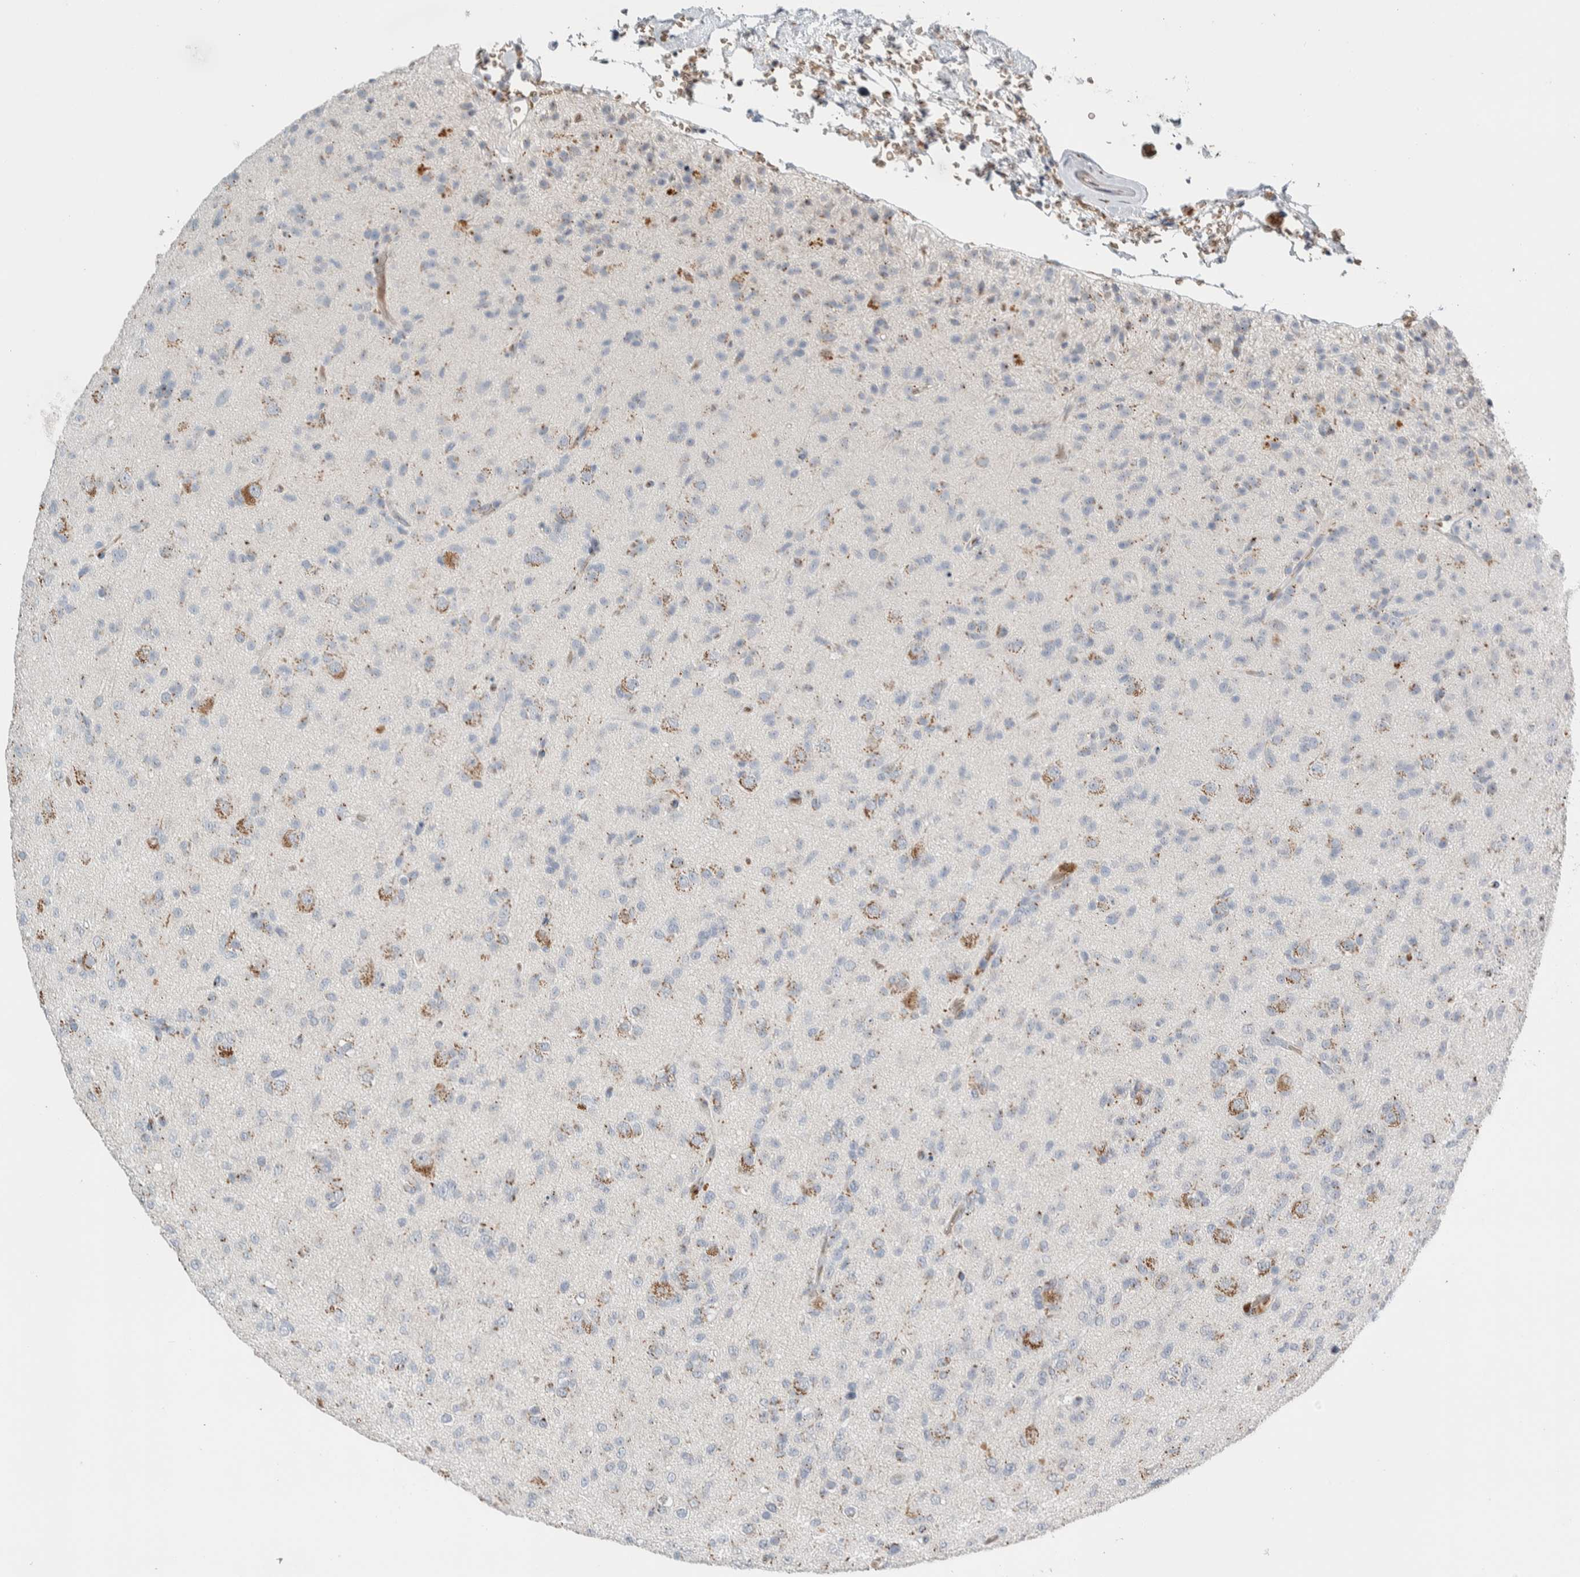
{"staining": {"intensity": "weak", "quantity": "<25%", "location": "cytoplasmic/membranous"}, "tissue": "glioma", "cell_type": "Tumor cells", "image_type": "cancer", "snomed": [{"axis": "morphology", "description": "Glioma, malignant, Low grade"}, {"axis": "topography", "description": "Brain"}], "caption": "This is an immunohistochemistry histopathology image of glioma. There is no positivity in tumor cells.", "gene": "SLC38A10", "patient": {"sex": "male", "age": 65}}